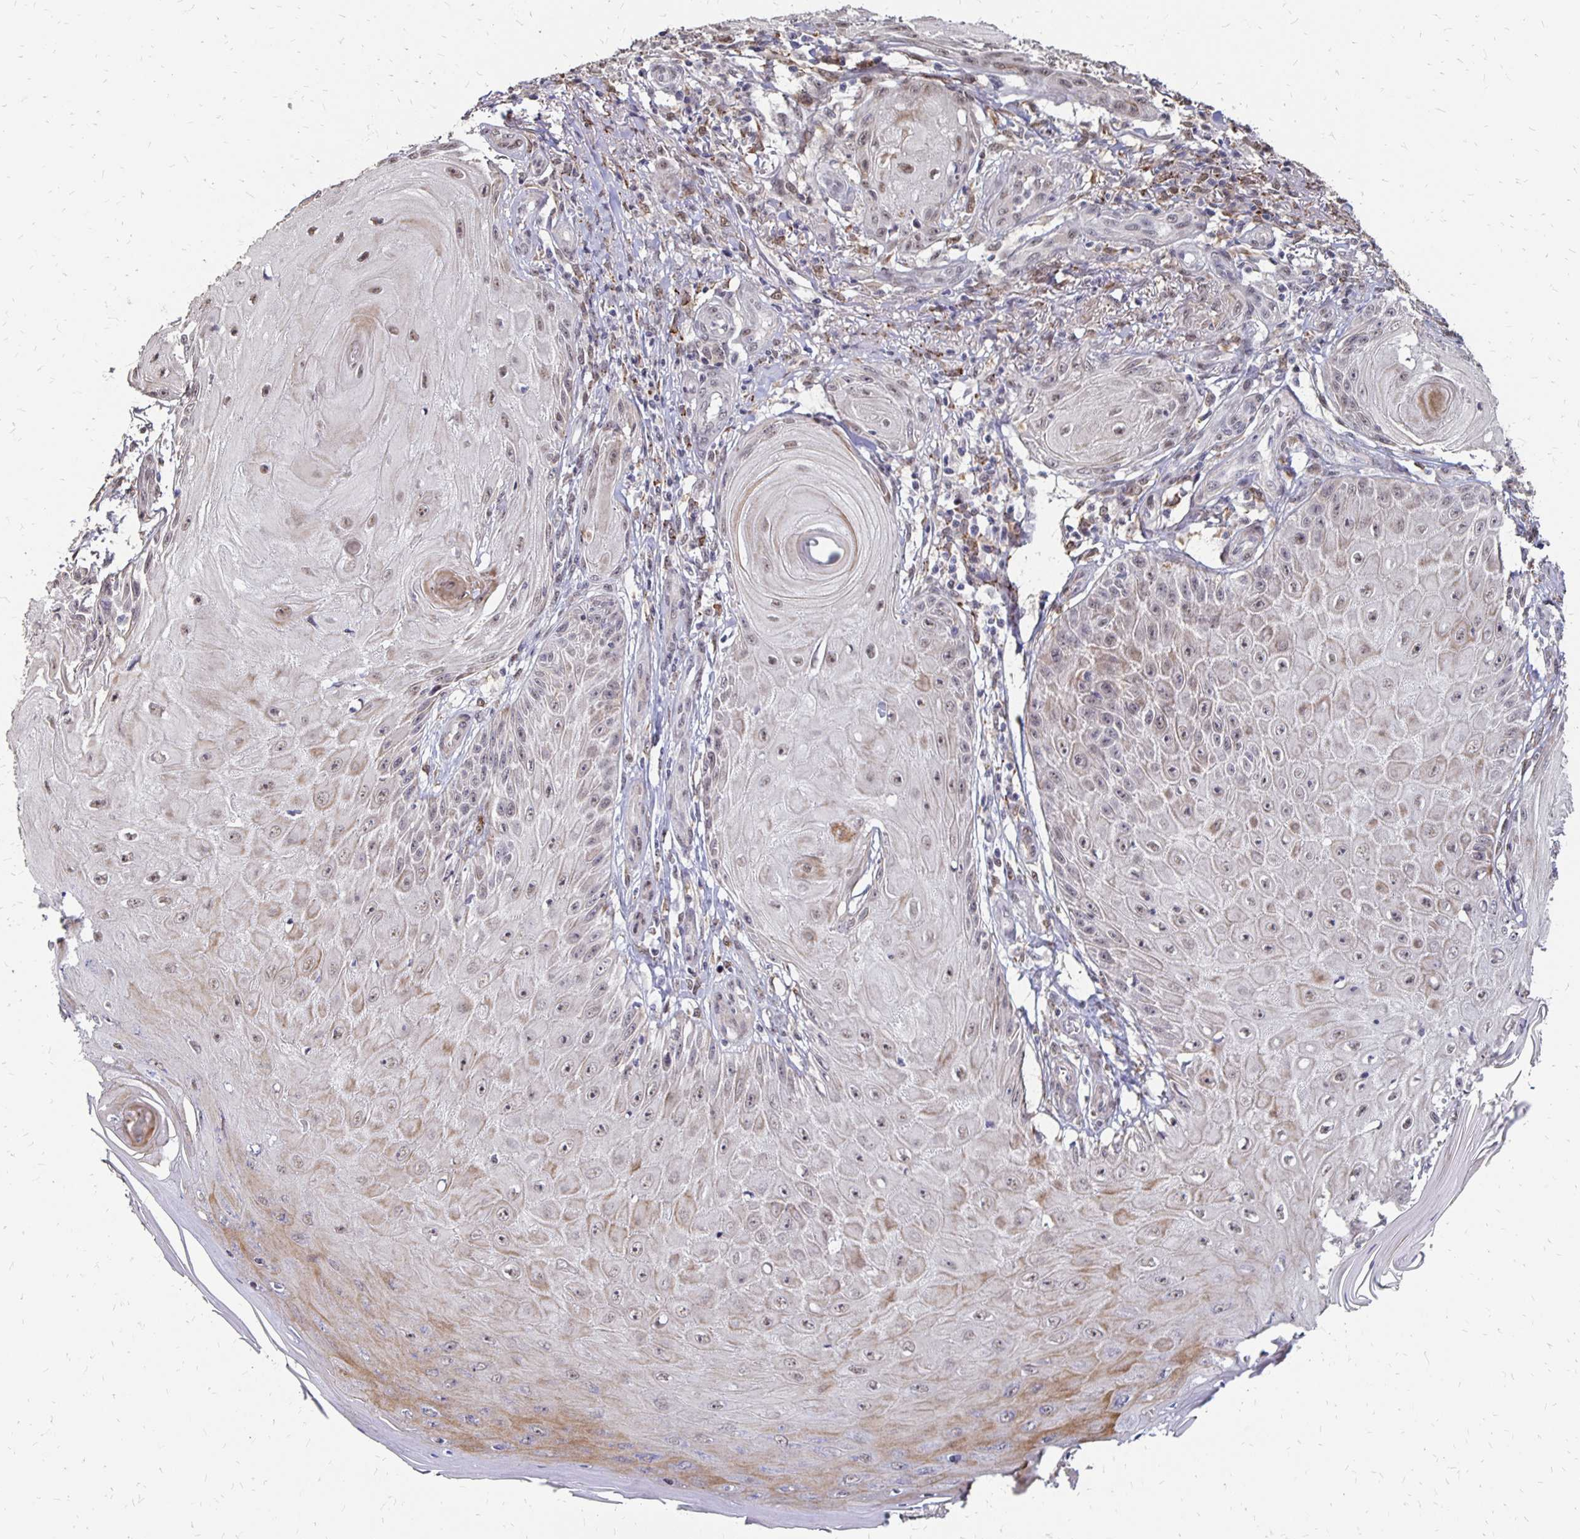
{"staining": {"intensity": "weak", "quantity": "25%-75%", "location": "cytoplasmic/membranous,nuclear"}, "tissue": "skin cancer", "cell_type": "Tumor cells", "image_type": "cancer", "snomed": [{"axis": "morphology", "description": "Squamous cell carcinoma, NOS"}, {"axis": "topography", "description": "Skin"}], "caption": "DAB immunohistochemical staining of skin cancer (squamous cell carcinoma) demonstrates weak cytoplasmic/membranous and nuclear protein positivity in approximately 25%-75% of tumor cells.", "gene": "CLASRP", "patient": {"sex": "female", "age": 77}}